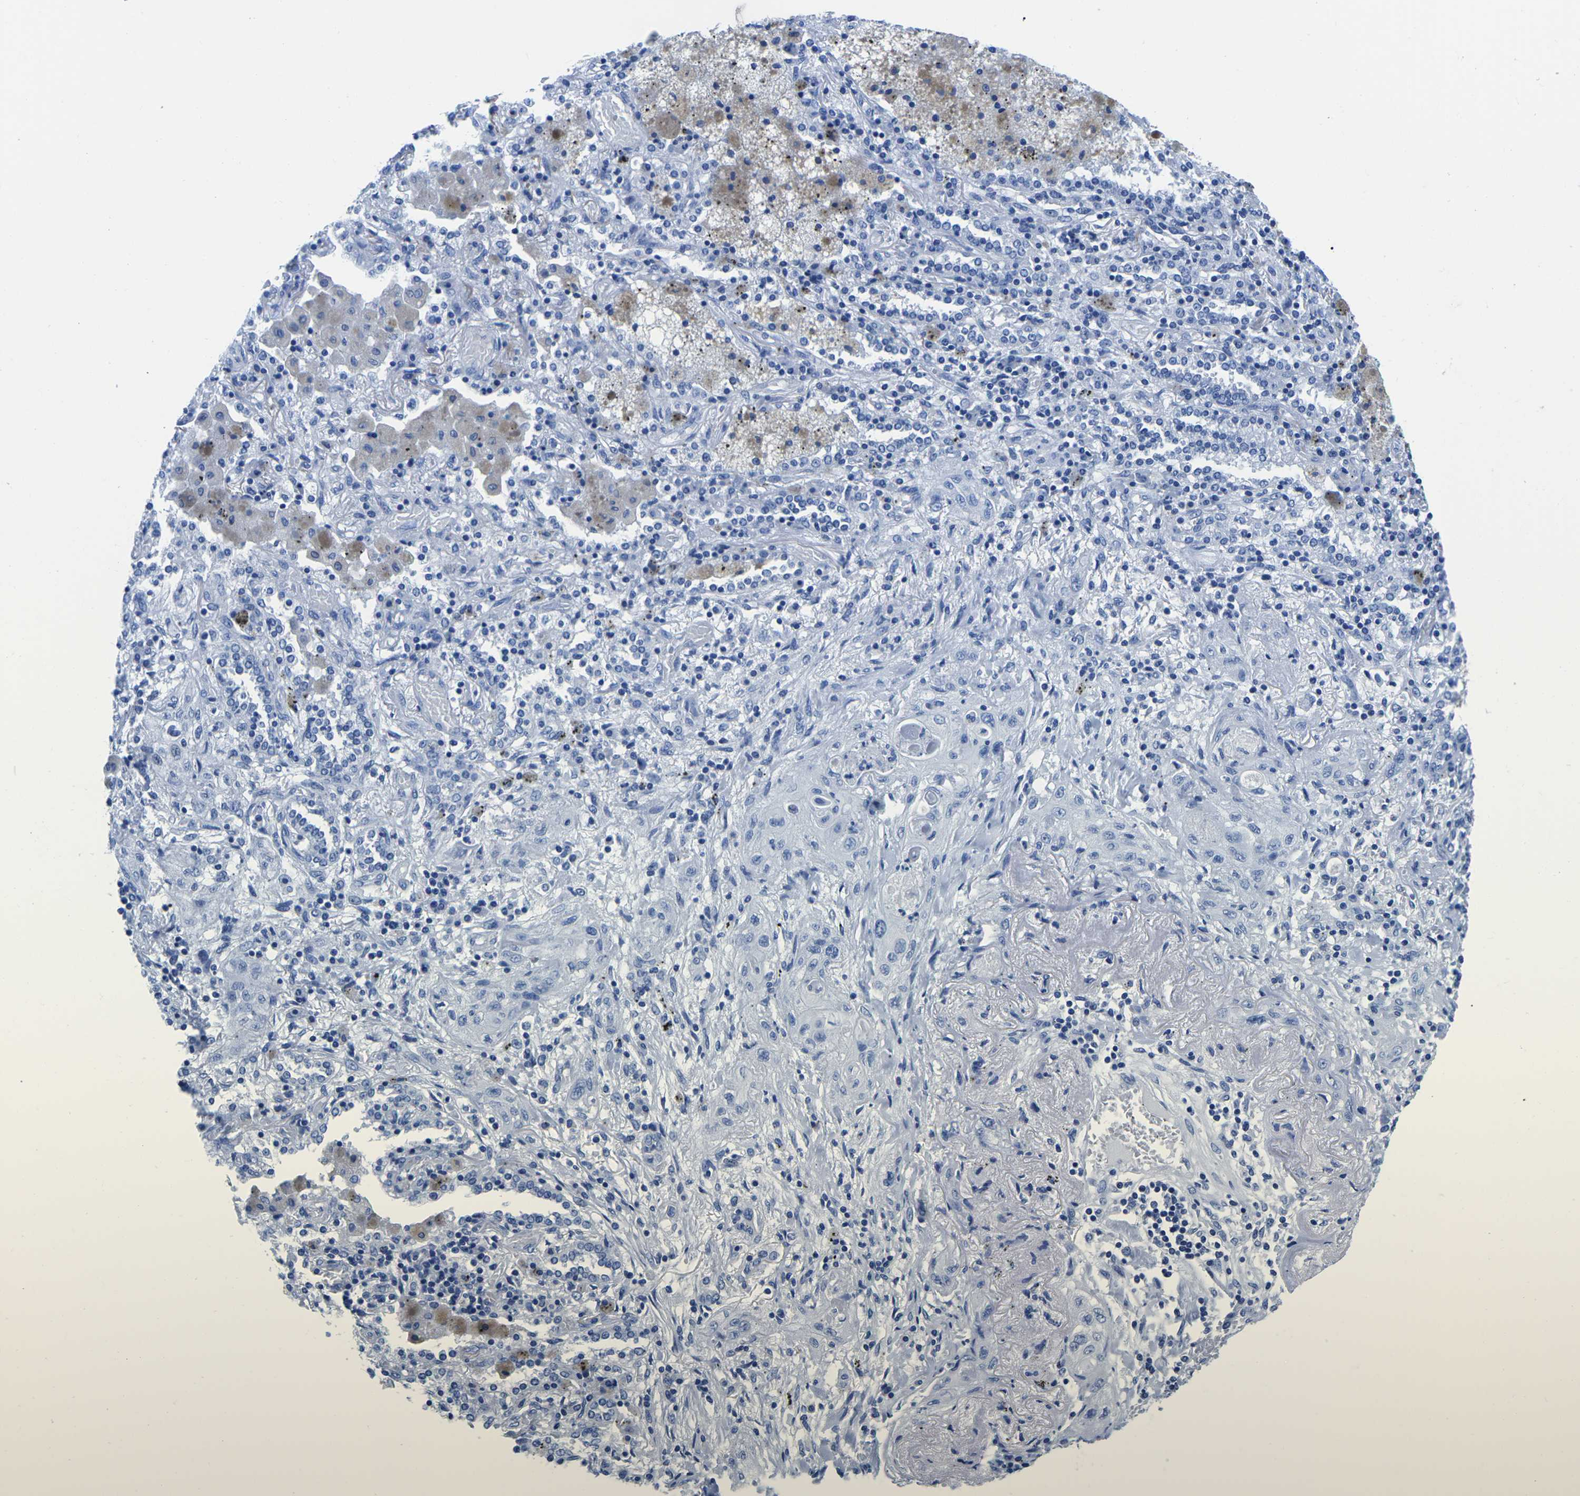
{"staining": {"intensity": "negative", "quantity": "none", "location": "none"}, "tissue": "lung cancer", "cell_type": "Tumor cells", "image_type": "cancer", "snomed": [{"axis": "morphology", "description": "Squamous cell carcinoma, NOS"}, {"axis": "topography", "description": "Lung"}], "caption": "The immunohistochemistry histopathology image has no significant positivity in tumor cells of lung cancer tissue. (DAB (3,3'-diaminobenzidine) immunohistochemistry with hematoxylin counter stain).", "gene": "CYP1A2", "patient": {"sex": "female", "age": 47}}